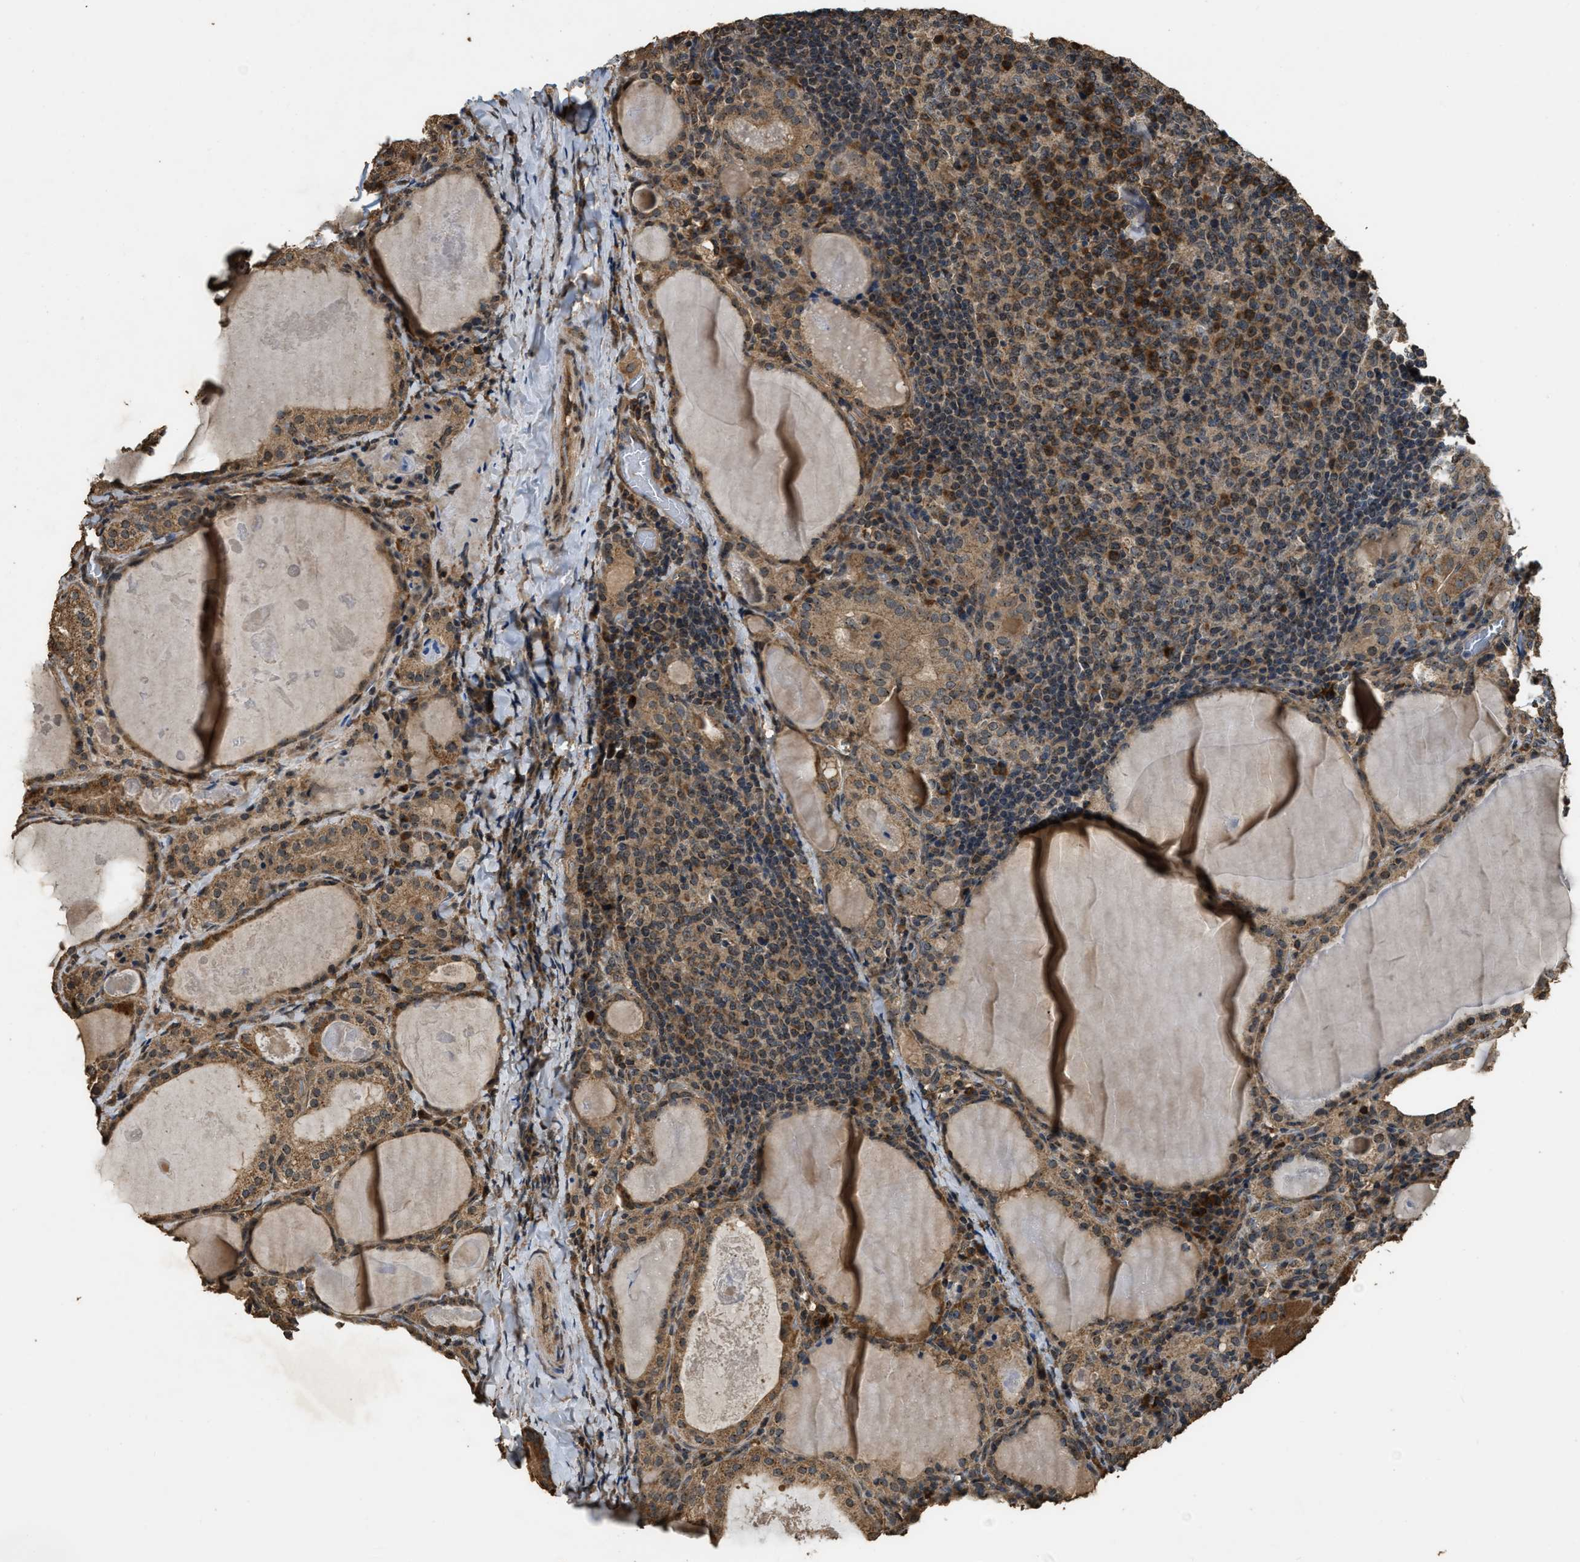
{"staining": {"intensity": "moderate", "quantity": ">75%", "location": "cytoplasmic/membranous,nuclear"}, "tissue": "thyroid cancer", "cell_type": "Tumor cells", "image_type": "cancer", "snomed": [{"axis": "morphology", "description": "Papillary adenocarcinoma, NOS"}, {"axis": "topography", "description": "Thyroid gland"}], "caption": "The micrograph displays a brown stain indicating the presence of a protein in the cytoplasmic/membranous and nuclear of tumor cells in thyroid papillary adenocarcinoma. Using DAB (3,3'-diaminobenzidine) (brown) and hematoxylin (blue) stains, captured at high magnification using brightfield microscopy.", "gene": "DENND6B", "patient": {"sex": "female", "age": 42}}